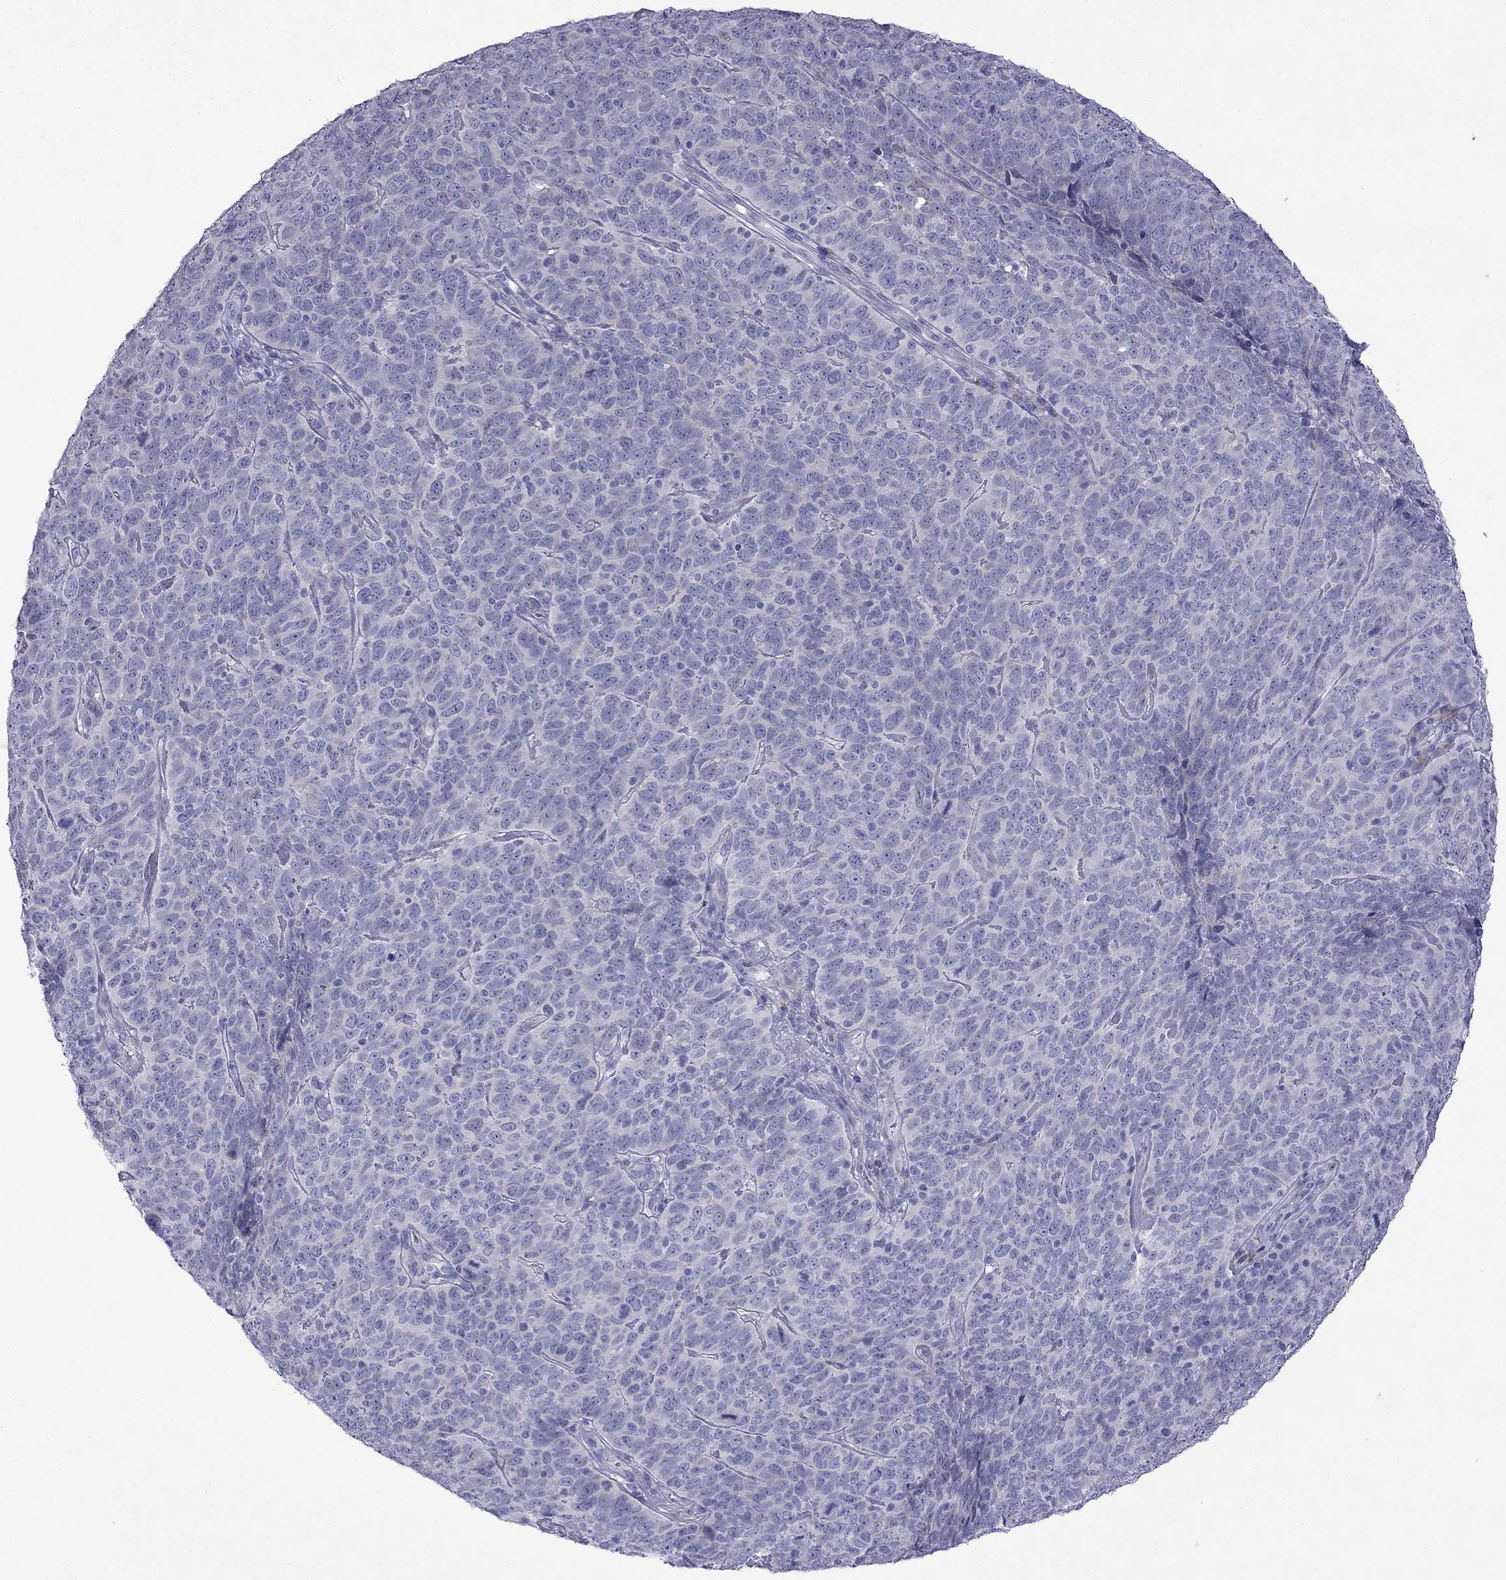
{"staining": {"intensity": "negative", "quantity": "none", "location": "none"}, "tissue": "skin cancer", "cell_type": "Tumor cells", "image_type": "cancer", "snomed": [{"axis": "morphology", "description": "Squamous cell carcinoma, NOS"}, {"axis": "topography", "description": "Skin"}, {"axis": "topography", "description": "Anal"}], "caption": "Immunohistochemistry (IHC) photomicrograph of neoplastic tissue: squamous cell carcinoma (skin) stained with DAB (3,3'-diaminobenzidine) demonstrates no significant protein staining in tumor cells. The staining is performed using DAB brown chromogen with nuclei counter-stained in using hematoxylin.", "gene": "PATE1", "patient": {"sex": "female", "age": 51}}